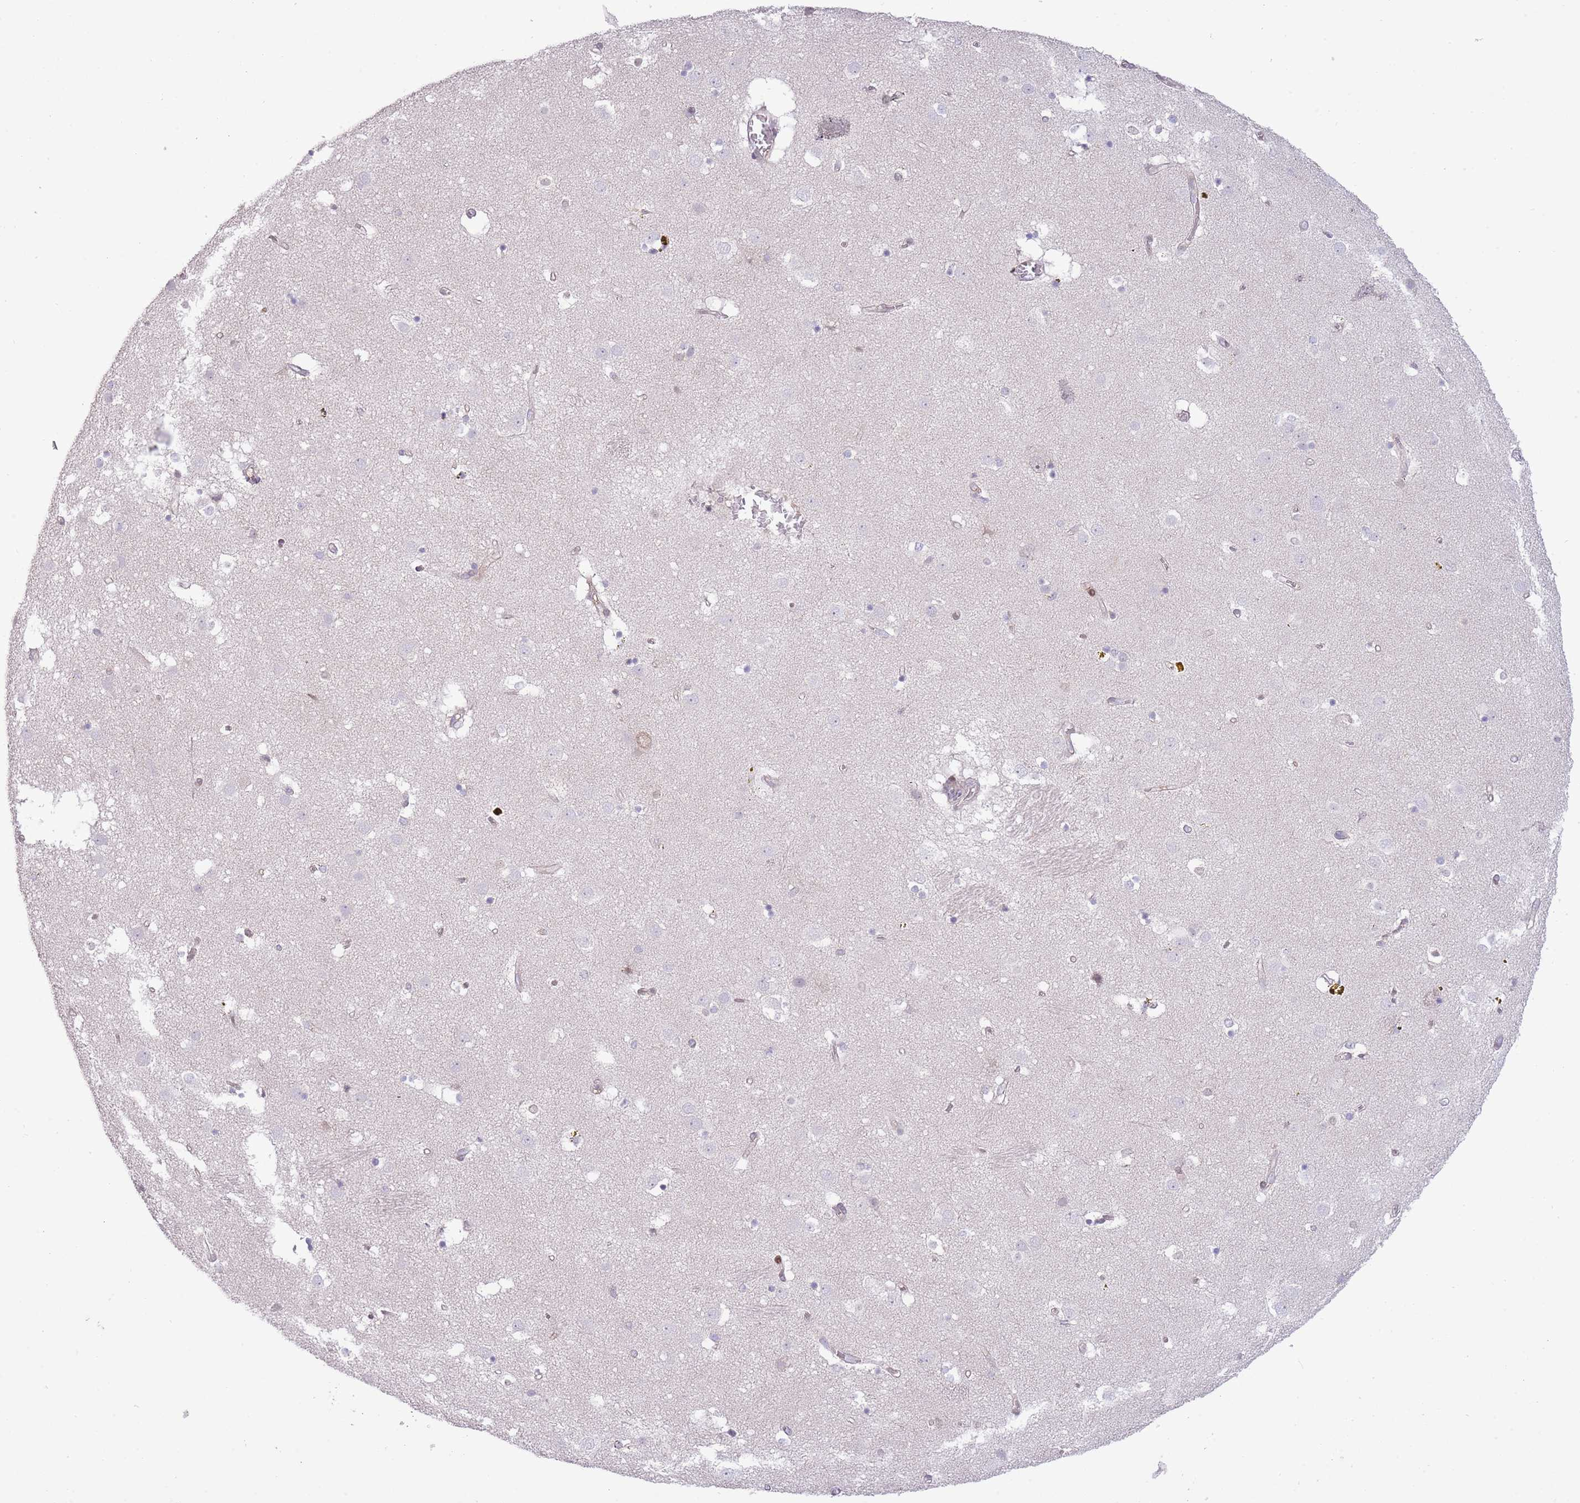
{"staining": {"intensity": "negative", "quantity": "none", "location": "none"}, "tissue": "caudate", "cell_type": "Glial cells", "image_type": "normal", "snomed": [{"axis": "morphology", "description": "Normal tissue, NOS"}, {"axis": "topography", "description": "Lateral ventricle wall"}], "caption": "IHC of normal caudate displays no expression in glial cells.", "gene": "ANO8", "patient": {"sex": "male", "age": 70}}